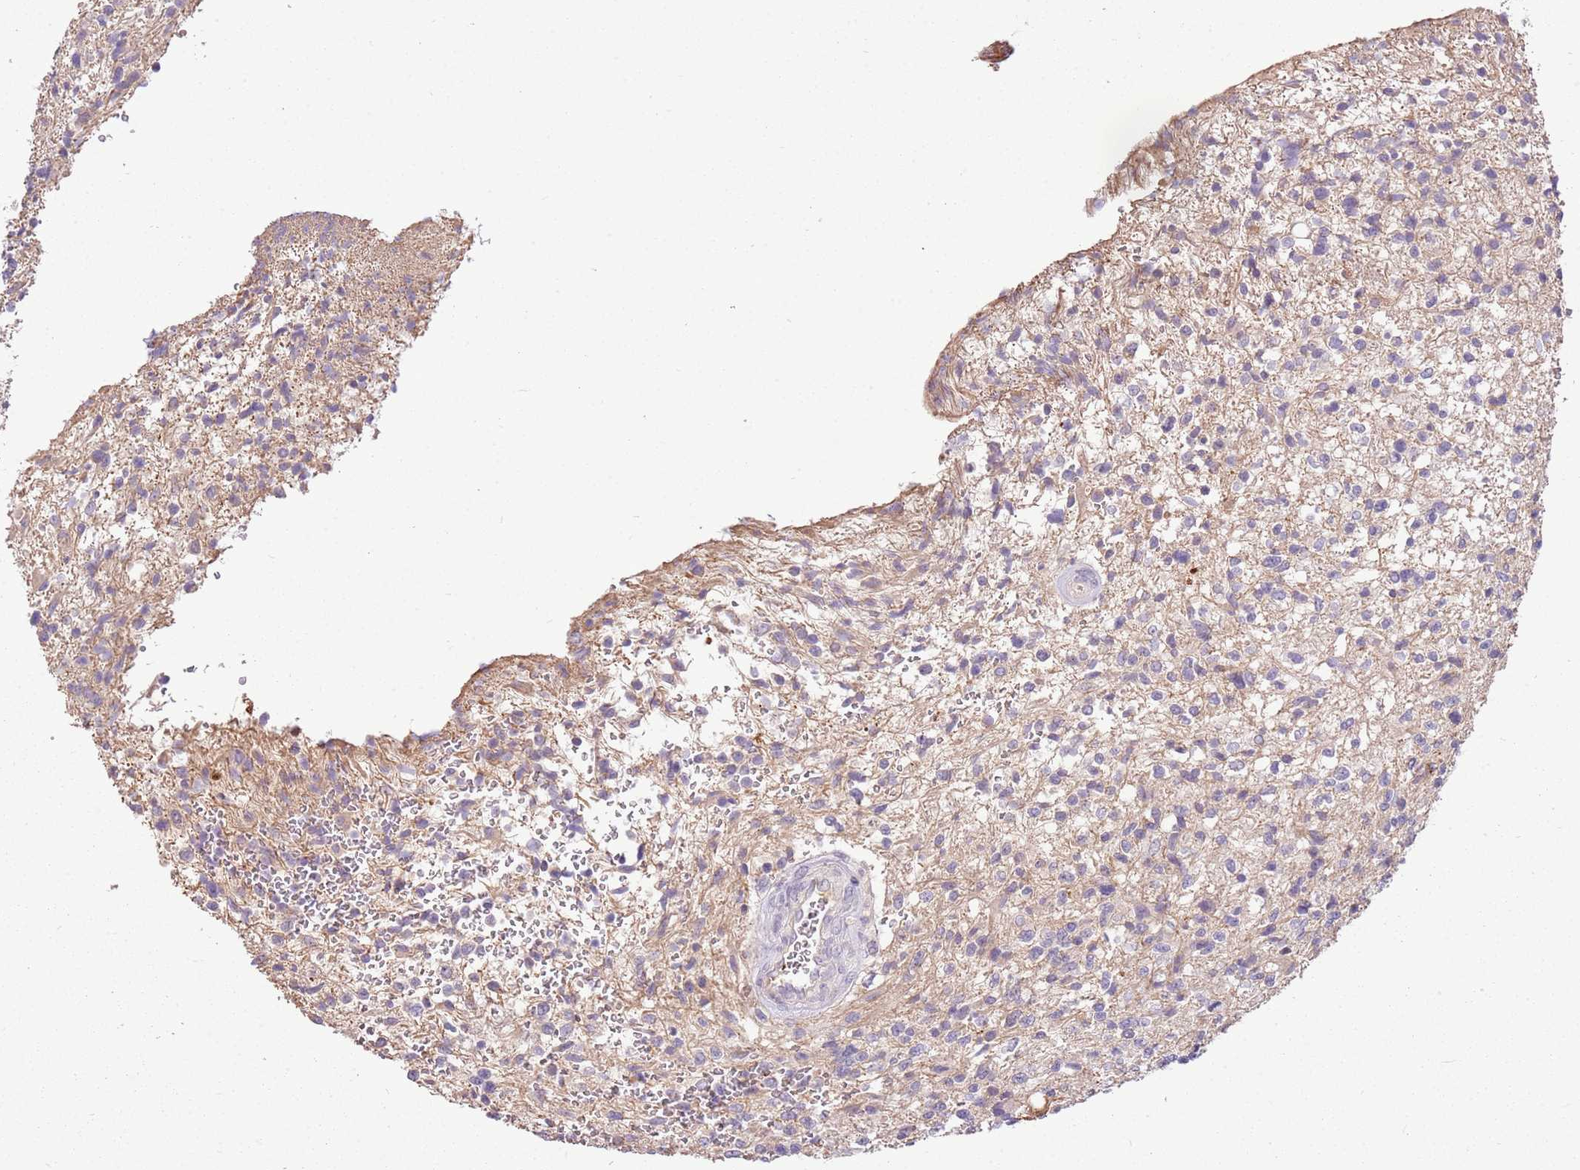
{"staining": {"intensity": "weak", "quantity": "<25%", "location": "cytoplasmic/membranous"}, "tissue": "glioma", "cell_type": "Tumor cells", "image_type": "cancer", "snomed": [{"axis": "morphology", "description": "Glioma, malignant, High grade"}, {"axis": "topography", "description": "Brain"}], "caption": "Malignant glioma (high-grade) was stained to show a protein in brown. There is no significant staining in tumor cells.", "gene": "SCAMP5", "patient": {"sex": "male", "age": 56}}